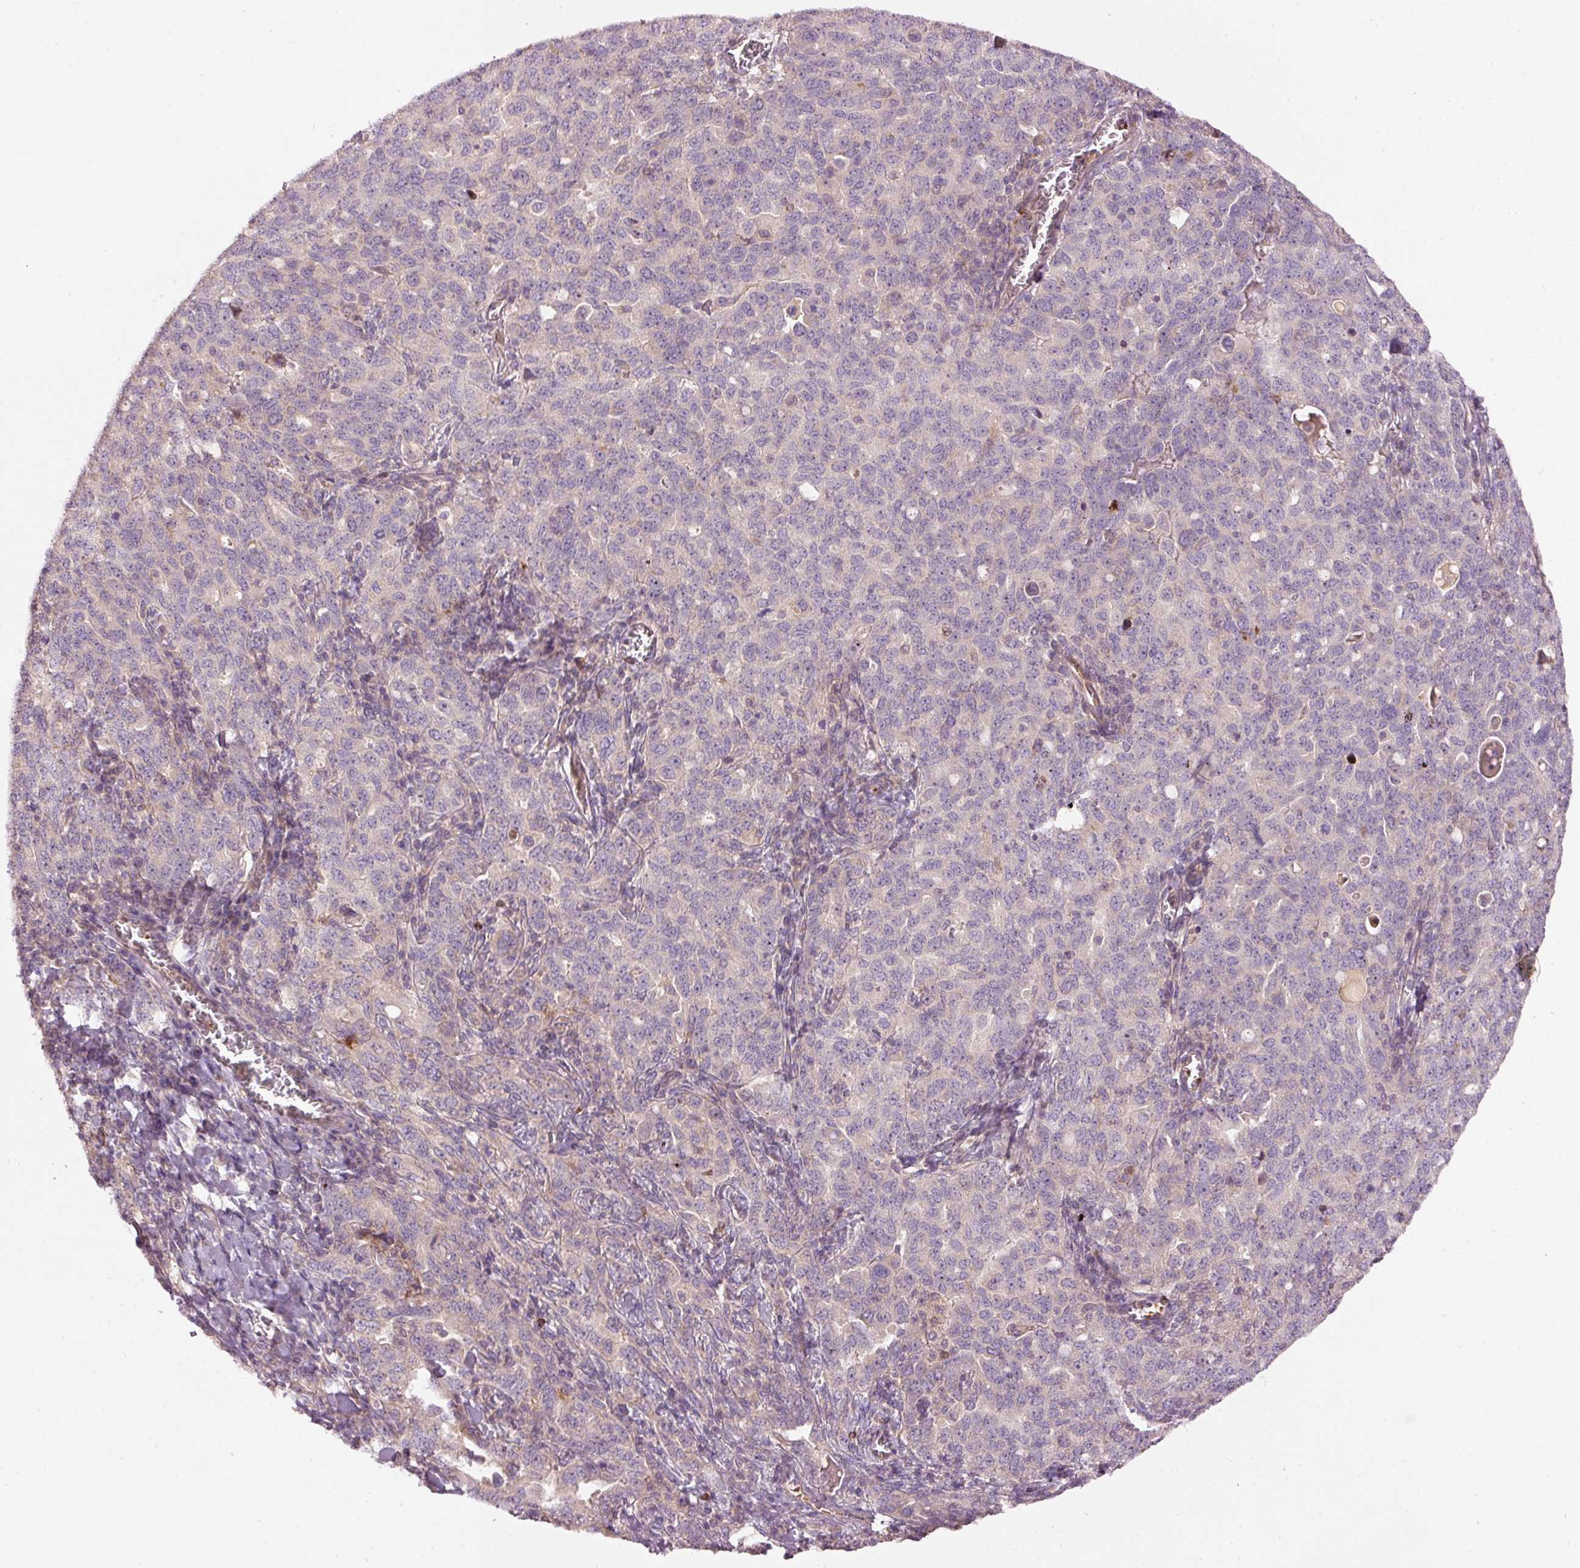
{"staining": {"intensity": "moderate", "quantity": "<25%", "location": "cytoplasmic/membranous"}, "tissue": "ovarian cancer", "cell_type": "Tumor cells", "image_type": "cancer", "snomed": [{"axis": "morphology", "description": "Carcinoma, endometroid"}, {"axis": "topography", "description": "Ovary"}], "caption": "This is an image of immunohistochemistry staining of ovarian endometroid carcinoma, which shows moderate positivity in the cytoplasmic/membranous of tumor cells.", "gene": "KLHL21", "patient": {"sex": "female", "age": 62}}